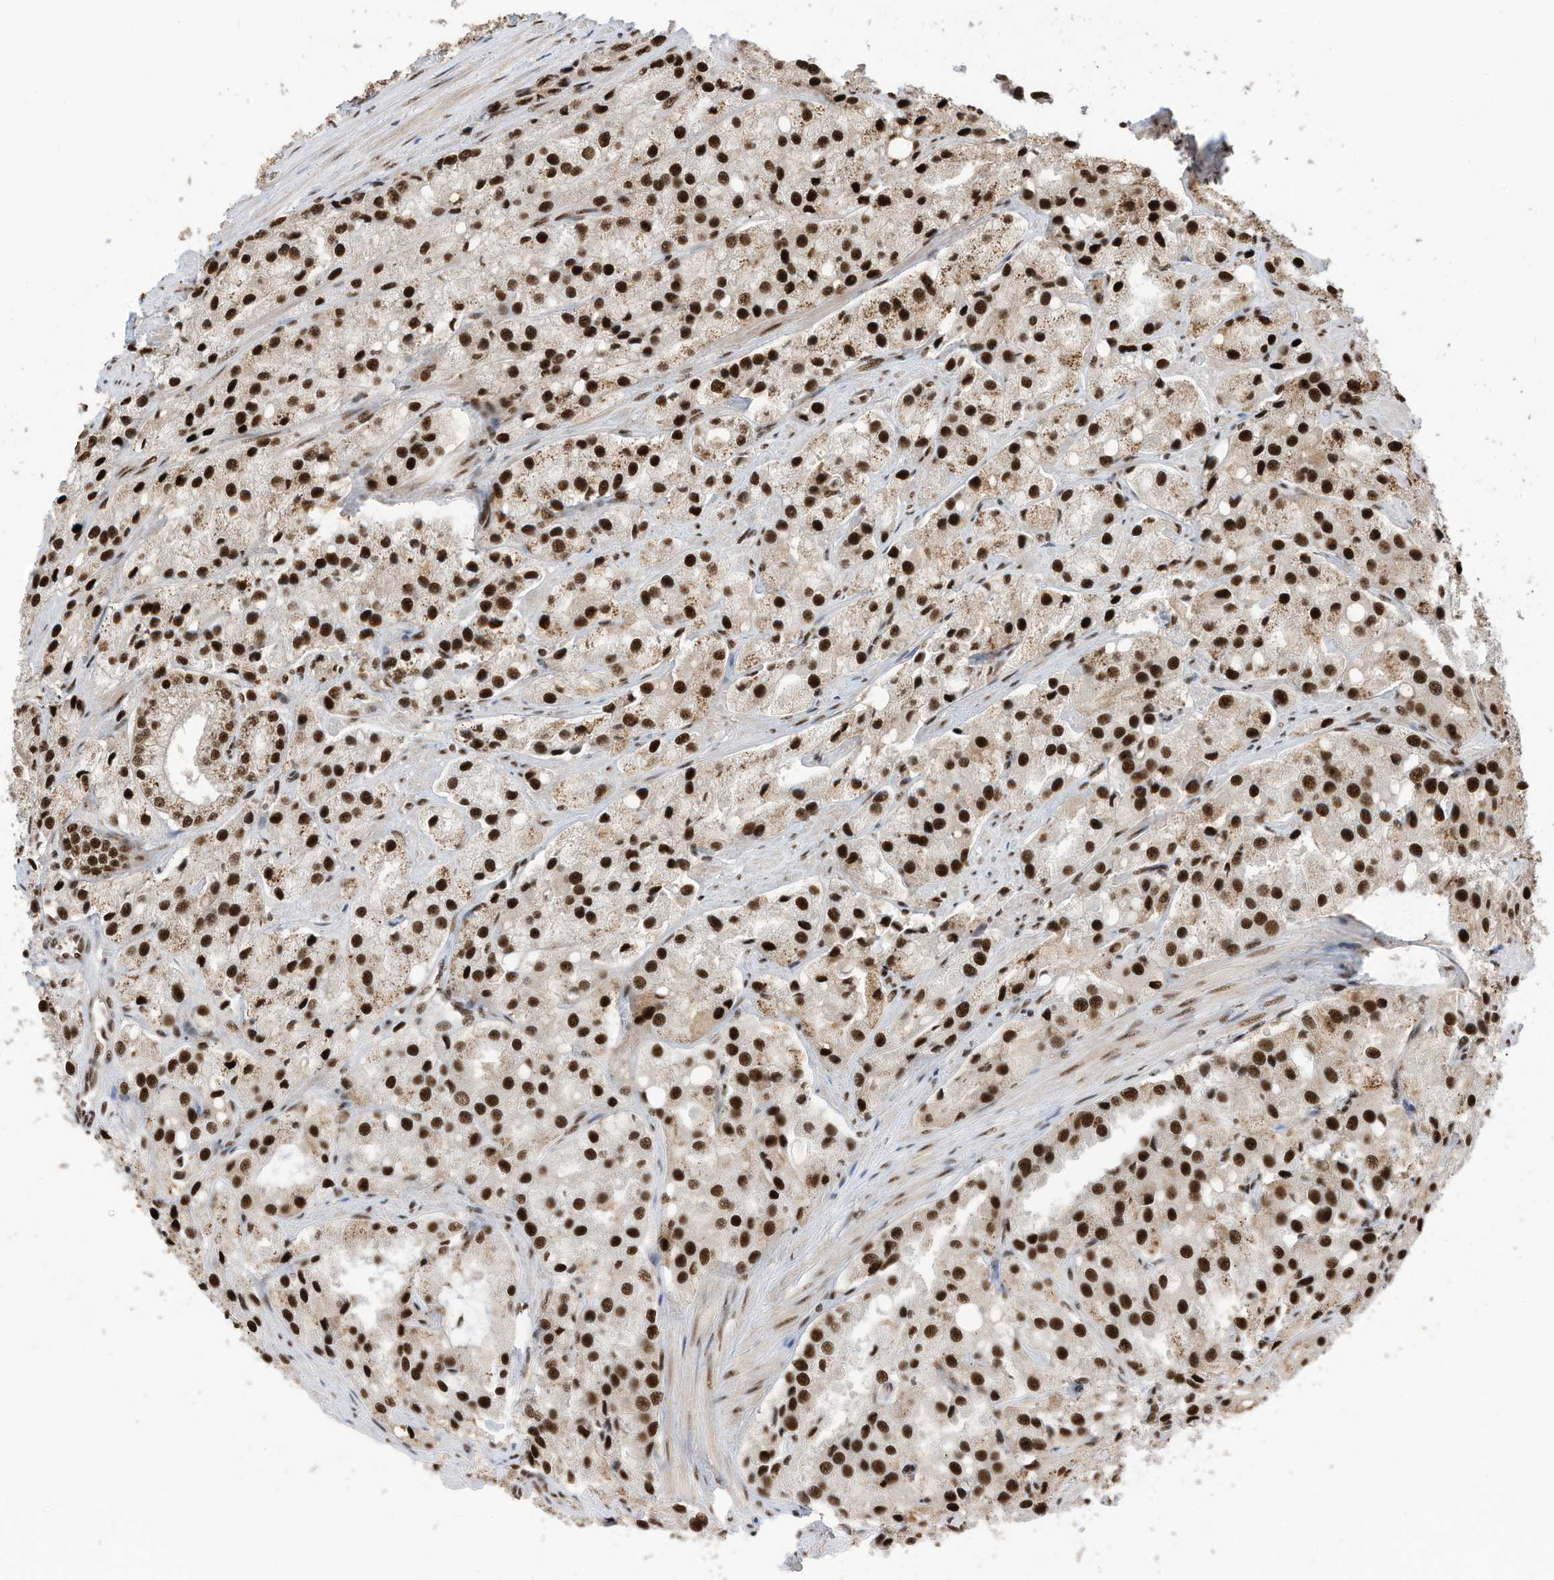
{"staining": {"intensity": "strong", "quantity": ">75%", "location": "nuclear"}, "tissue": "prostate cancer", "cell_type": "Tumor cells", "image_type": "cancer", "snomed": [{"axis": "morphology", "description": "Adenocarcinoma, High grade"}, {"axis": "topography", "description": "Prostate"}], "caption": "This histopathology image shows IHC staining of prostate adenocarcinoma (high-grade), with high strong nuclear expression in approximately >75% of tumor cells.", "gene": "SF3A3", "patient": {"sex": "male", "age": 66}}